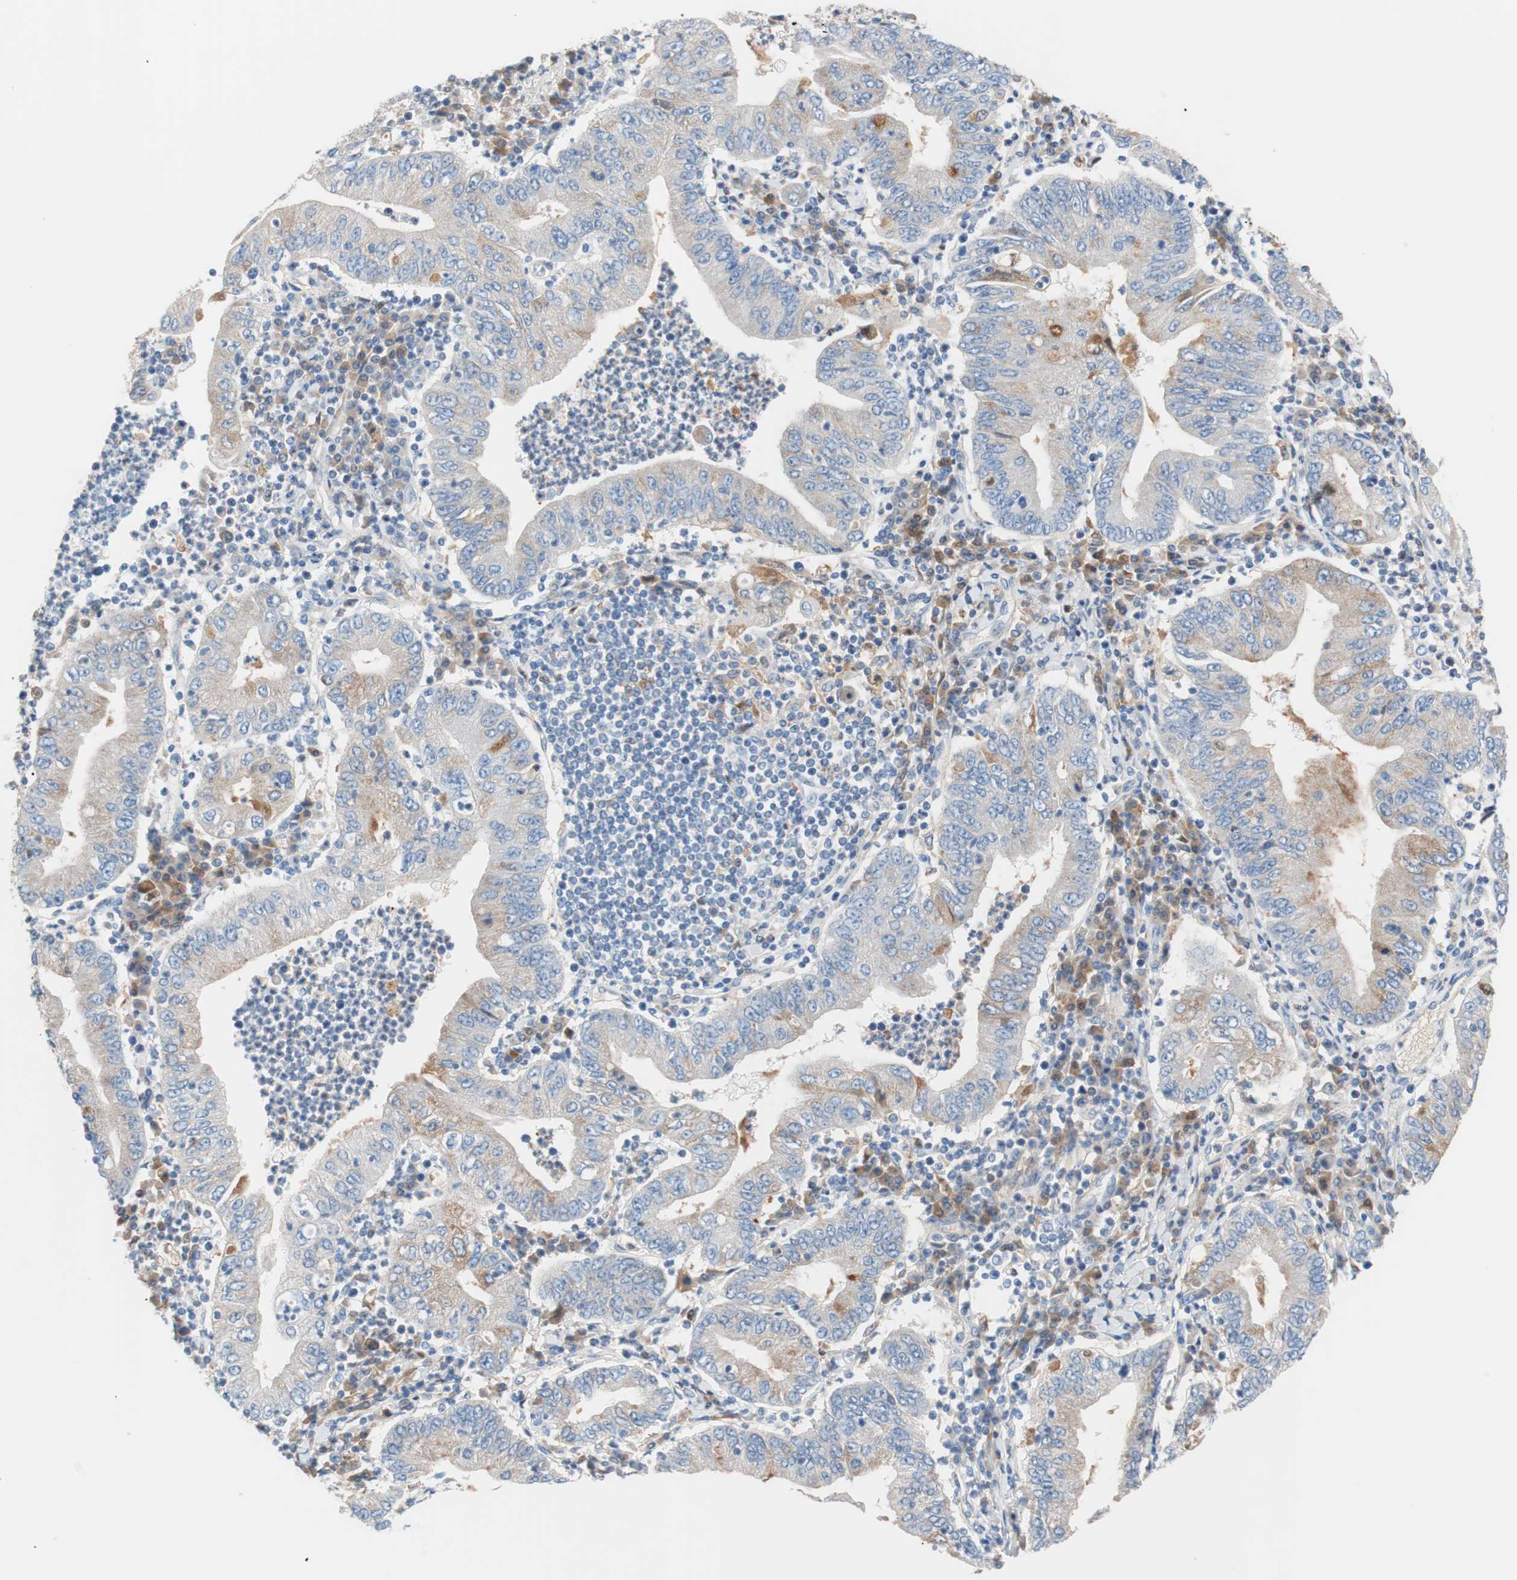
{"staining": {"intensity": "weak", "quantity": "<25%", "location": "cytoplasmic/membranous"}, "tissue": "stomach cancer", "cell_type": "Tumor cells", "image_type": "cancer", "snomed": [{"axis": "morphology", "description": "Normal tissue, NOS"}, {"axis": "morphology", "description": "Adenocarcinoma, NOS"}, {"axis": "topography", "description": "Esophagus"}, {"axis": "topography", "description": "Stomach, upper"}, {"axis": "topography", "description": "Peripheral nerve tissue"}], "caption": "Photomicrograph shows no protein staining in tumor cells of stomach adenocarcinoma tissue.", "gene": "RBP4", "patient": {"sex": "male", "age": 62}}